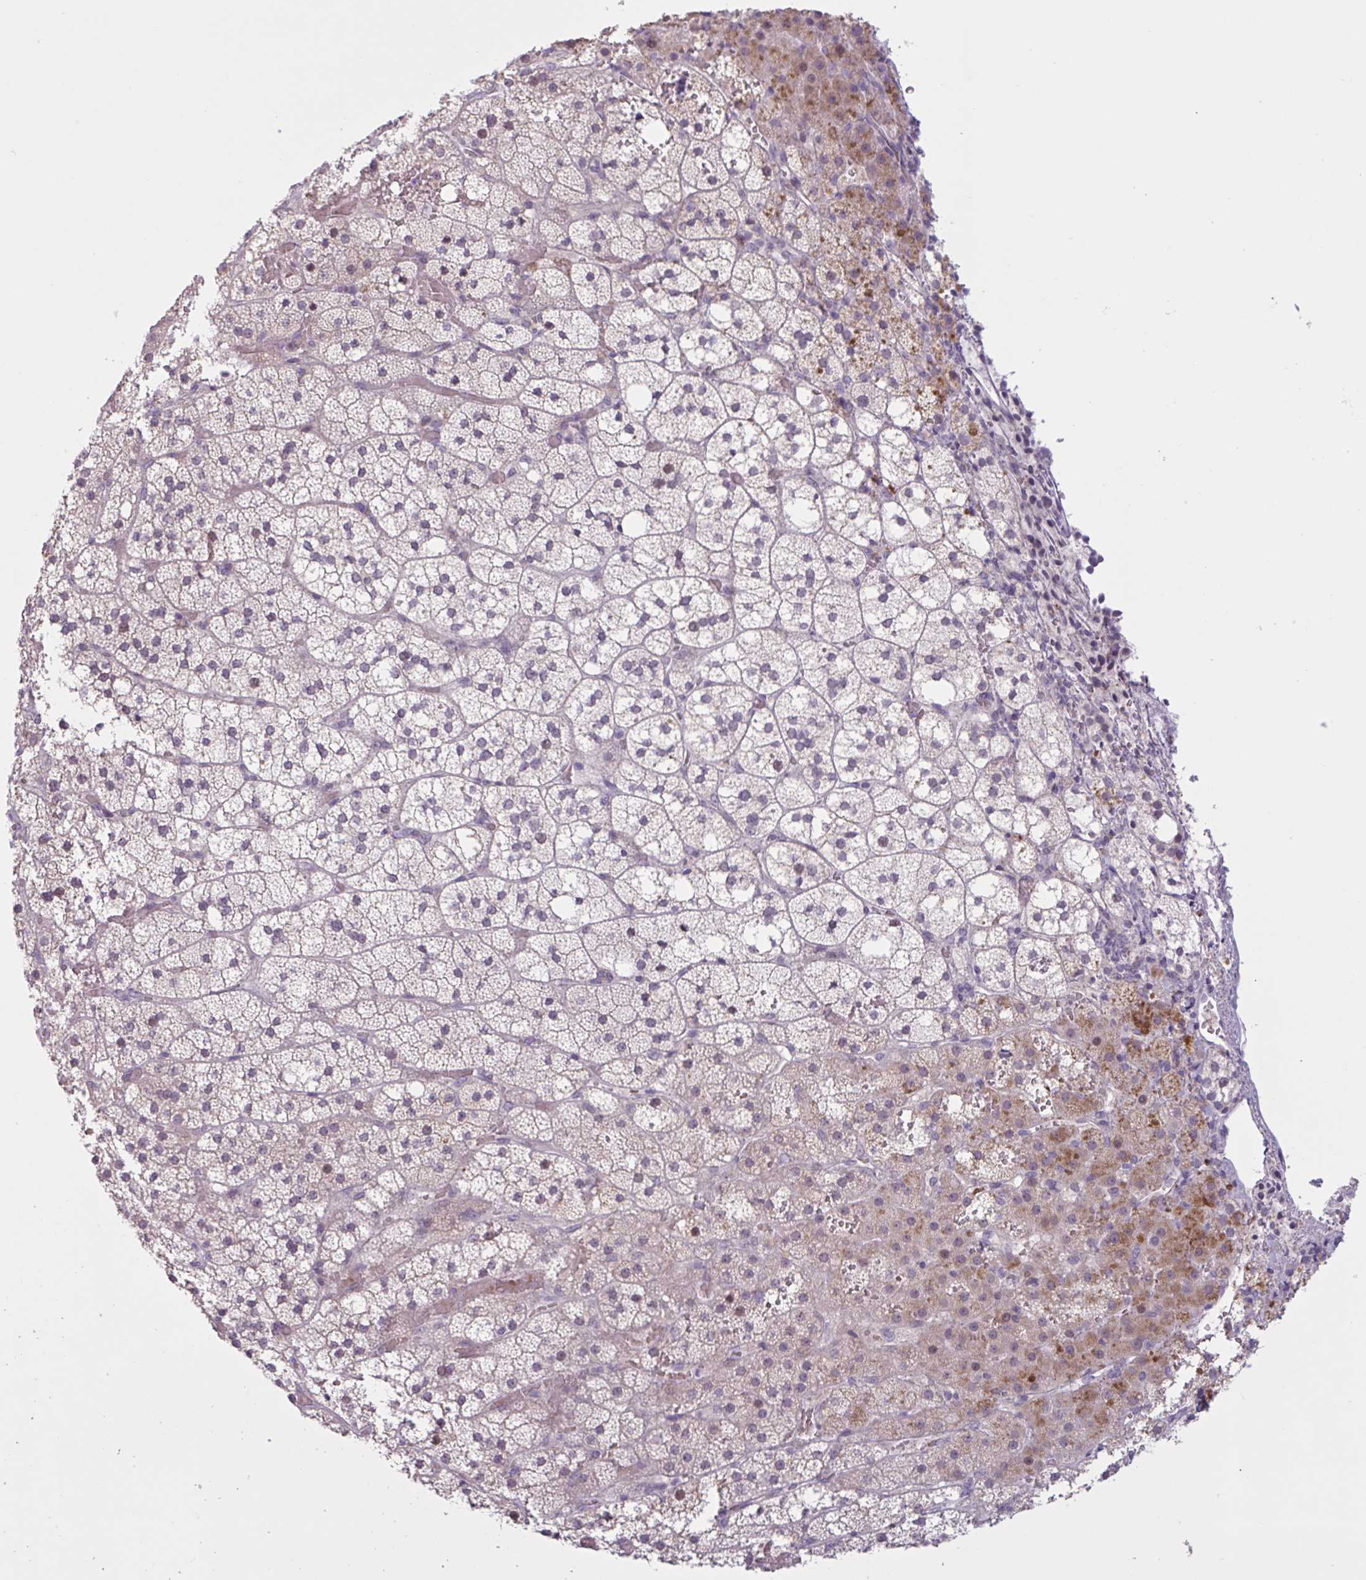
{"staining": {"intensity": "moderate", "quantity": "25%-75%", "location": "cytoplasmic/membranous"}, "tissue": "adrenal gland", "cell_type": "Glandular cells", "image_type": "normal", "snomed": [{"axis": "morphology", "description": "Normal tissue, NOS"}, {"axis": "topography", "description": "Adrenal gland"}], "caption": "IHC (DAB) staining of unremarkable human adrenal gland demonstrates moderate cytoplasmic/membranous protein staining in about 25%-75% of glandular cells.", "gene": "ENSG00000281613", "patient": {"sex": "male", "age": 53}}